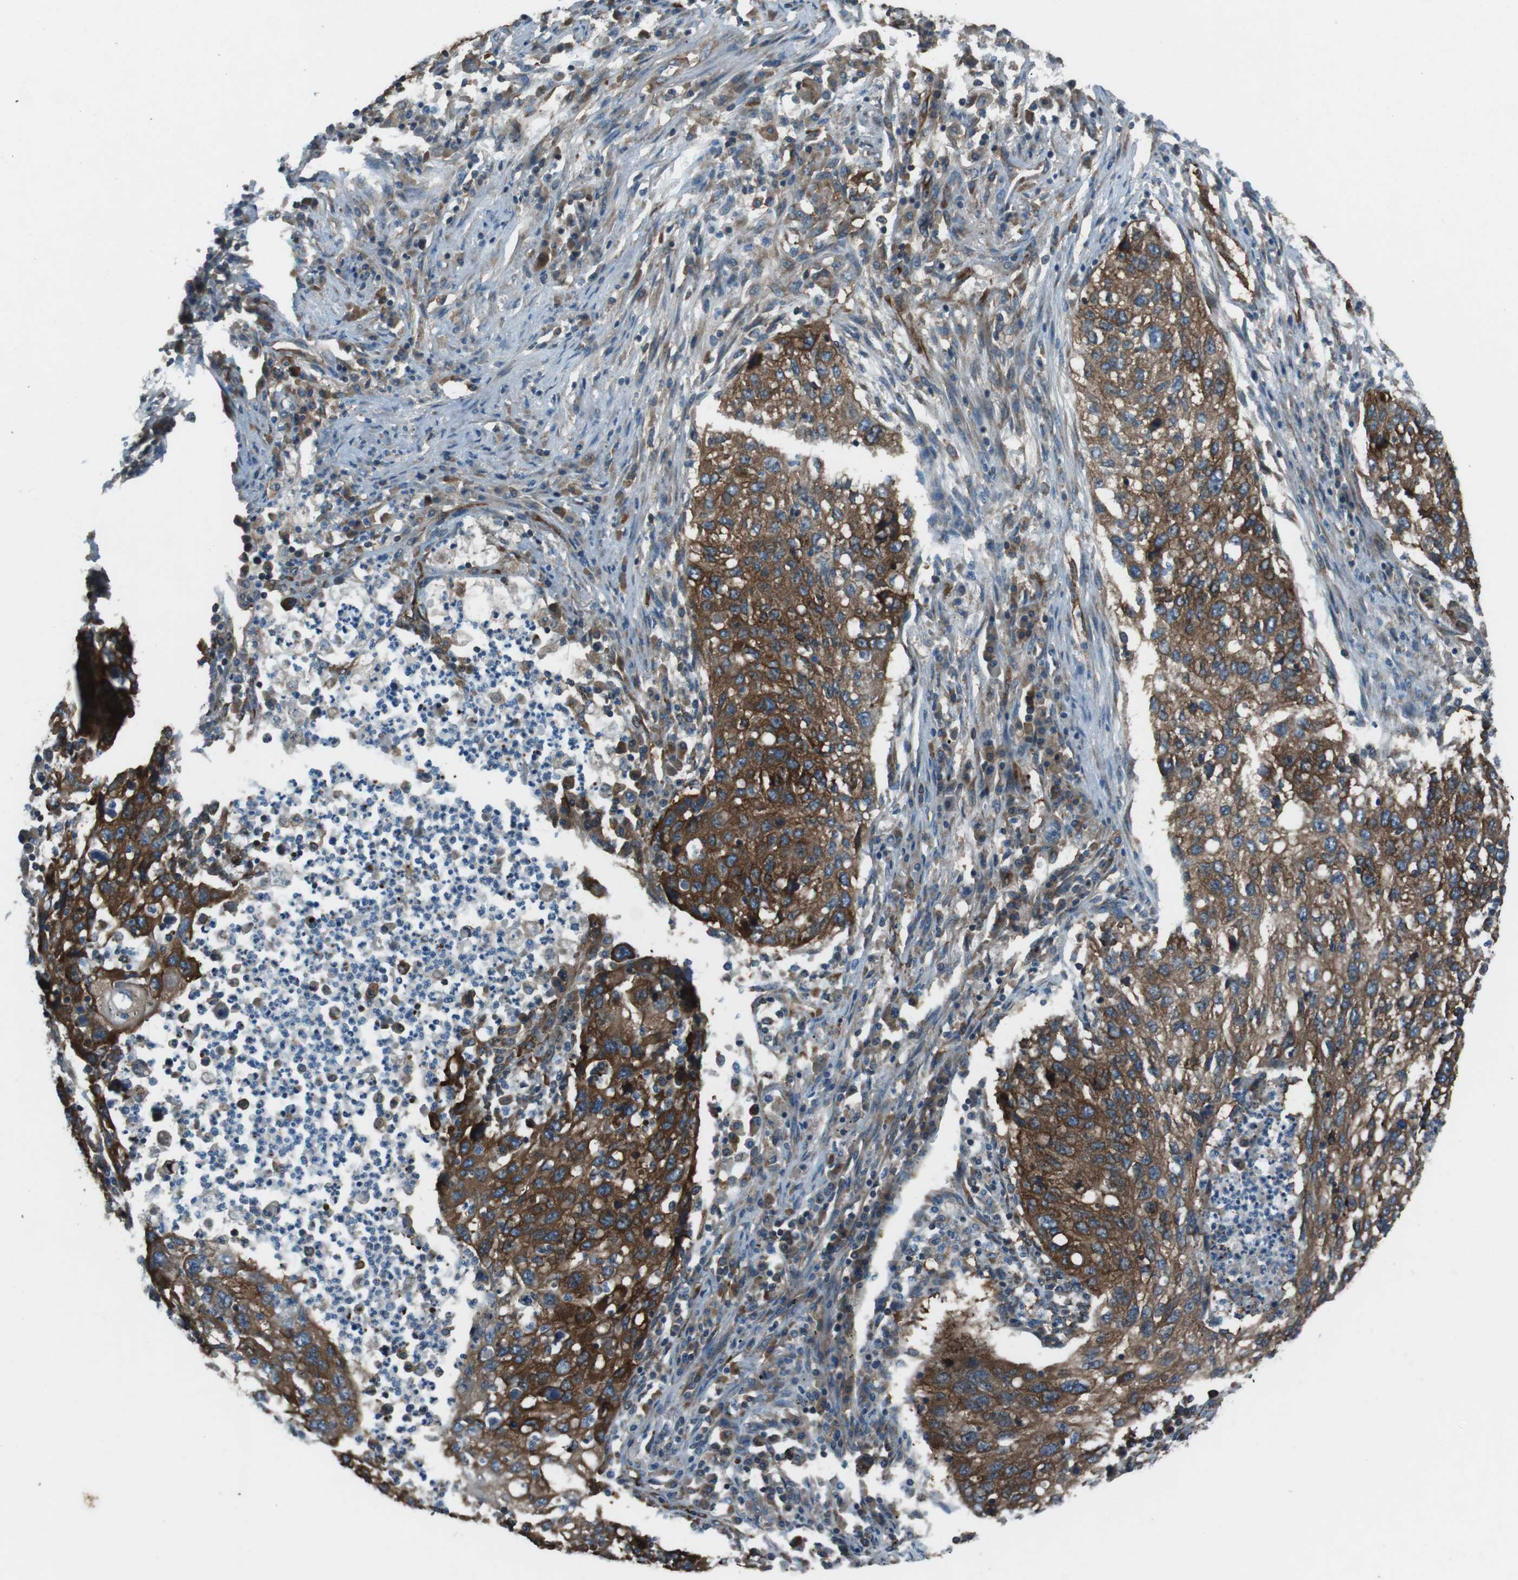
{"staining": {"intensity": "strong", "quantity": ">75%", "location": "cytoplasmic/membranous"}, "tissue": "lung cancer", "cell_type": "Tumor cells", "image_type": "cancer", "snomed": [{"axis": "morphology", "description": "Squamous cell carcinoma, NOS"}, {"axis": "topography", "description": "Lung"}], "caption": "There is high levels of strong cytoplasmic/membranous expression in tumor cells of lung cancer (squamous cell carcinoma), as demonstrated by immunohistochemical staining (brown color).", "gene": "KTN1", "patient": {"sex": "female", "age": 63}}